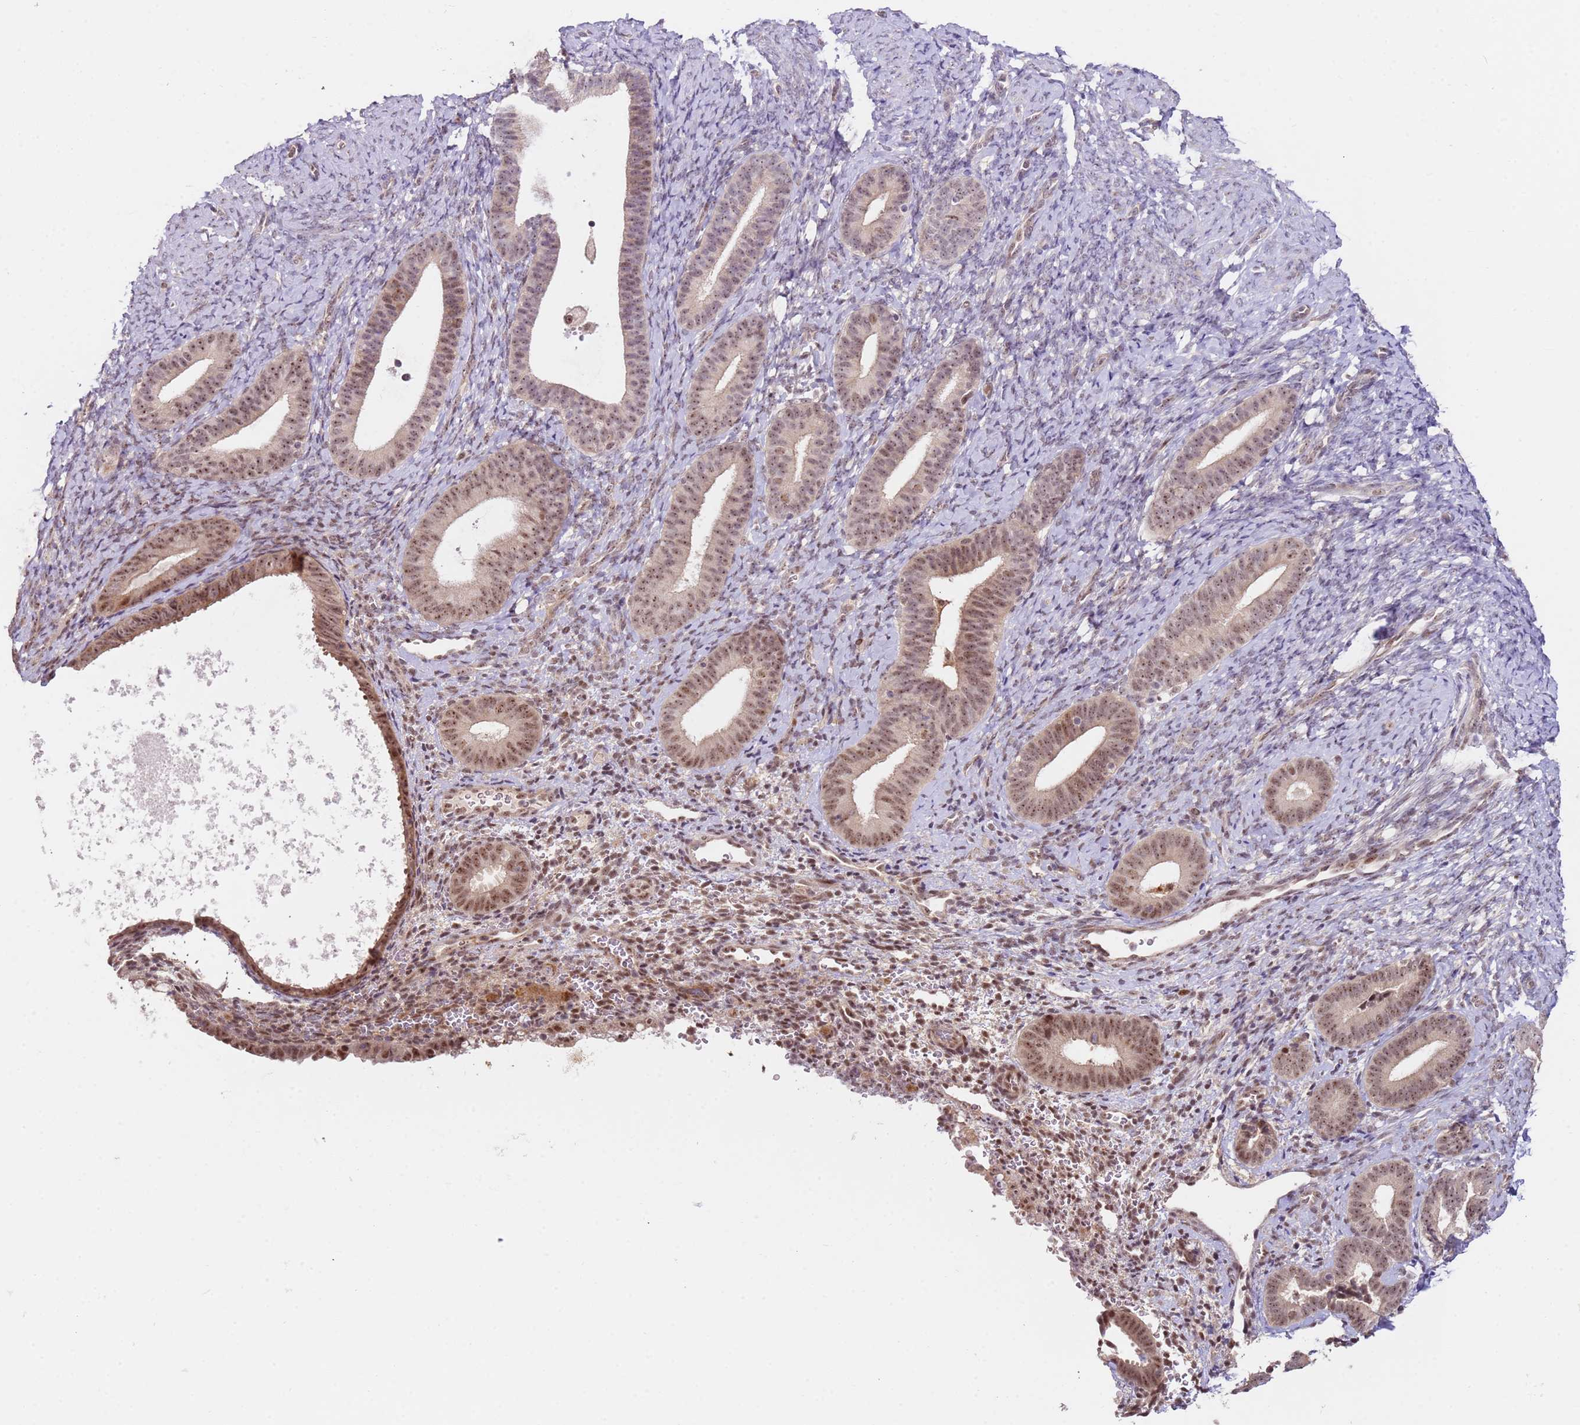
{"staining": {"intensity": "moderate", "quantity": "<25%", "location": "nuclear"}, "tissue": "endometrium", "cell_type": "Cells in endometrial stroma", "image_type": "normal", "snomed": [{"axis": "morphology", "description": "Normal tissue, NOS"}, {"axis": "topography", "description": "Endometrium"}], "caption": "An image of human endometrium stained for a protein shows moderate nuclear brown staining in cells in endometrial stroma.", "gene": "LGALSL", "patient": {"sex": "female", "age": 65}}